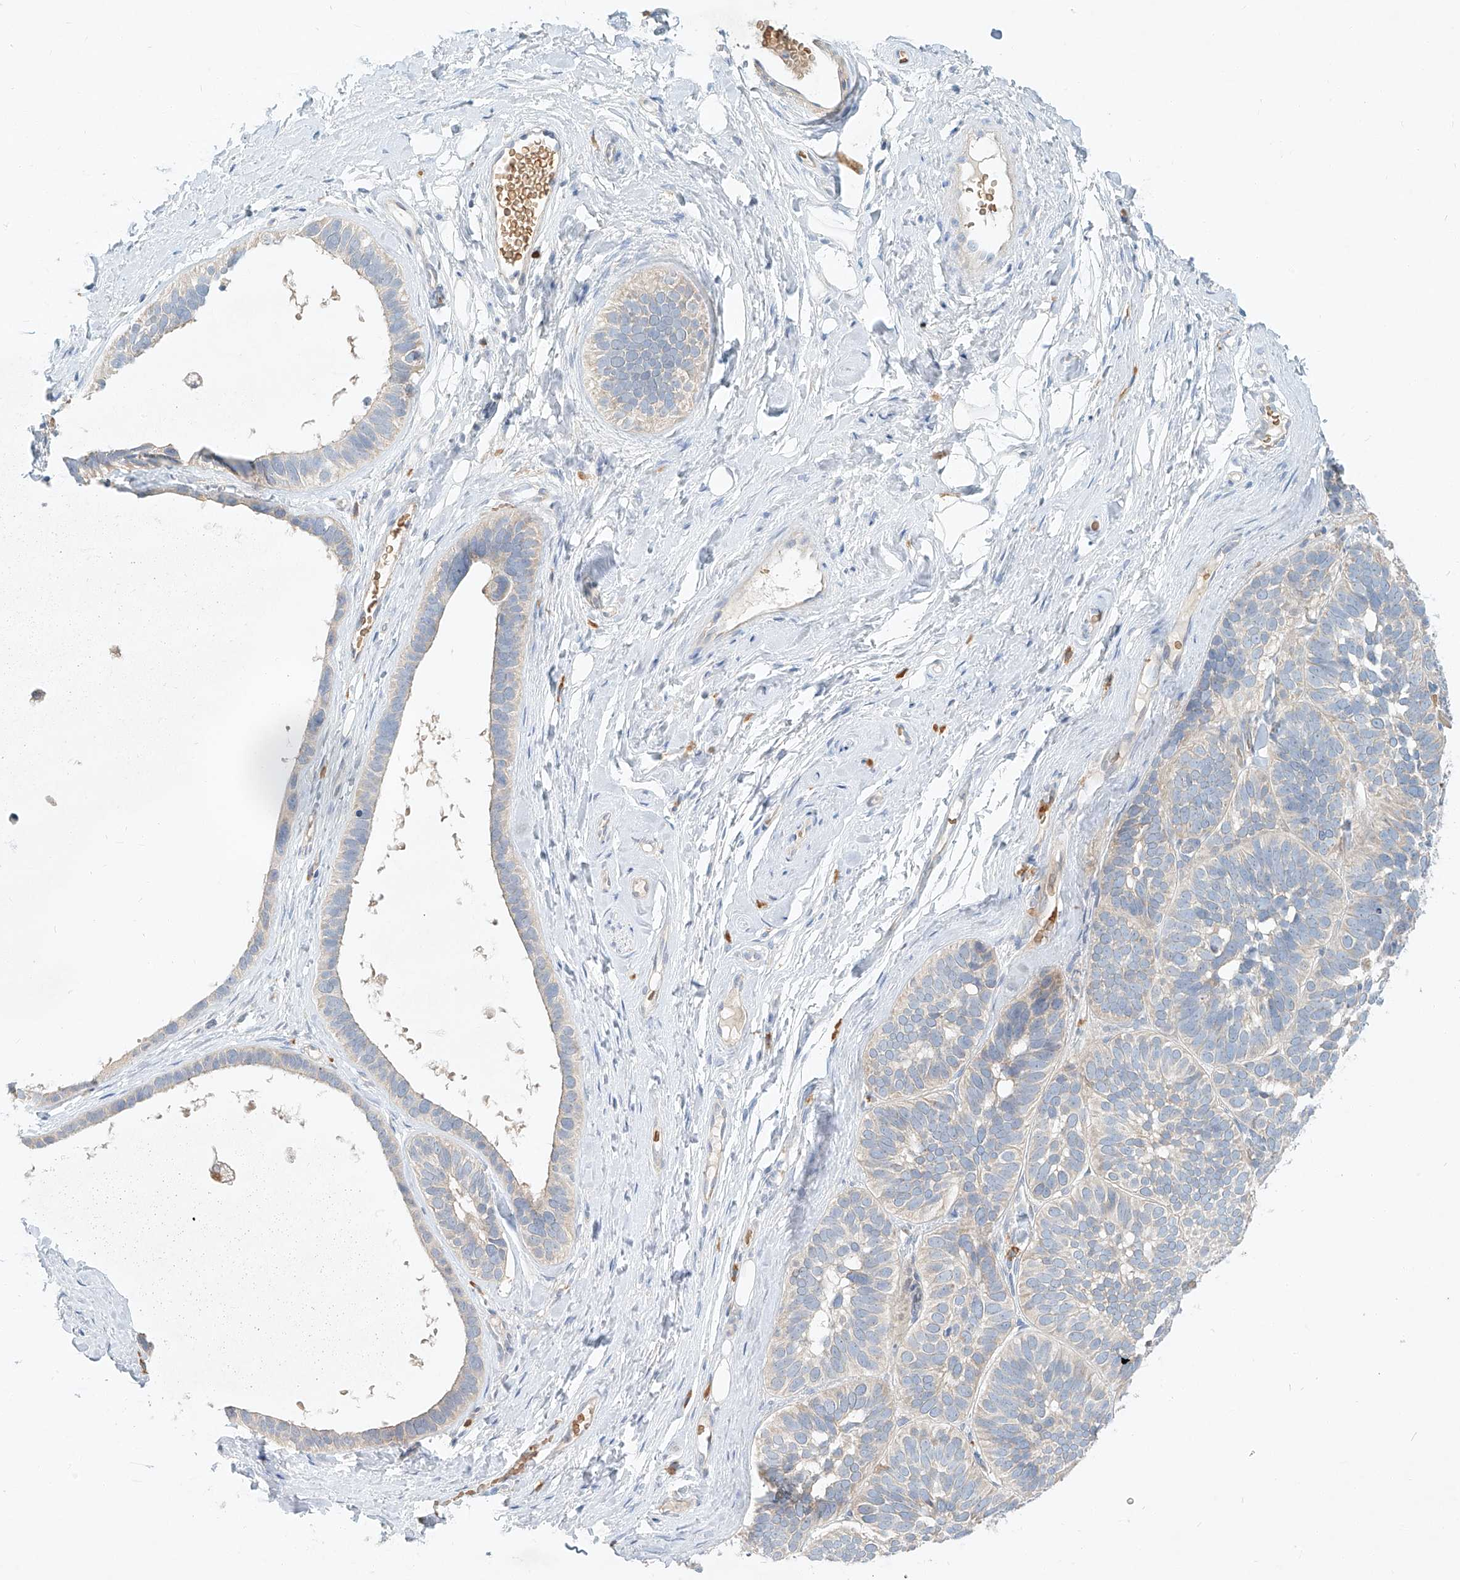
{"staining": {"intensity": "negative", "quantity": "none", "location": "none"}, "tissue": "skin cancer", "cell_type": "Tumor cells", "image_type": "cancer", "snomed": [{"axis": "morphology", "description": "Basal cell carcinoma"}, {"axis": "topography", "description": "Skin"}], "caption": "High power microscopy micrograph of an immunohistochemistry (IHC) image of basal cell carcinoma (skin), revealing no significant positivity in tumor cells. Brightfield microscopy of immunohistochemistry stained with DAB (brown) and hematoxylin (blue), captured at high magnification.", "gene": "SYTL3", "patient": {"sex": "male", "age": 62}}